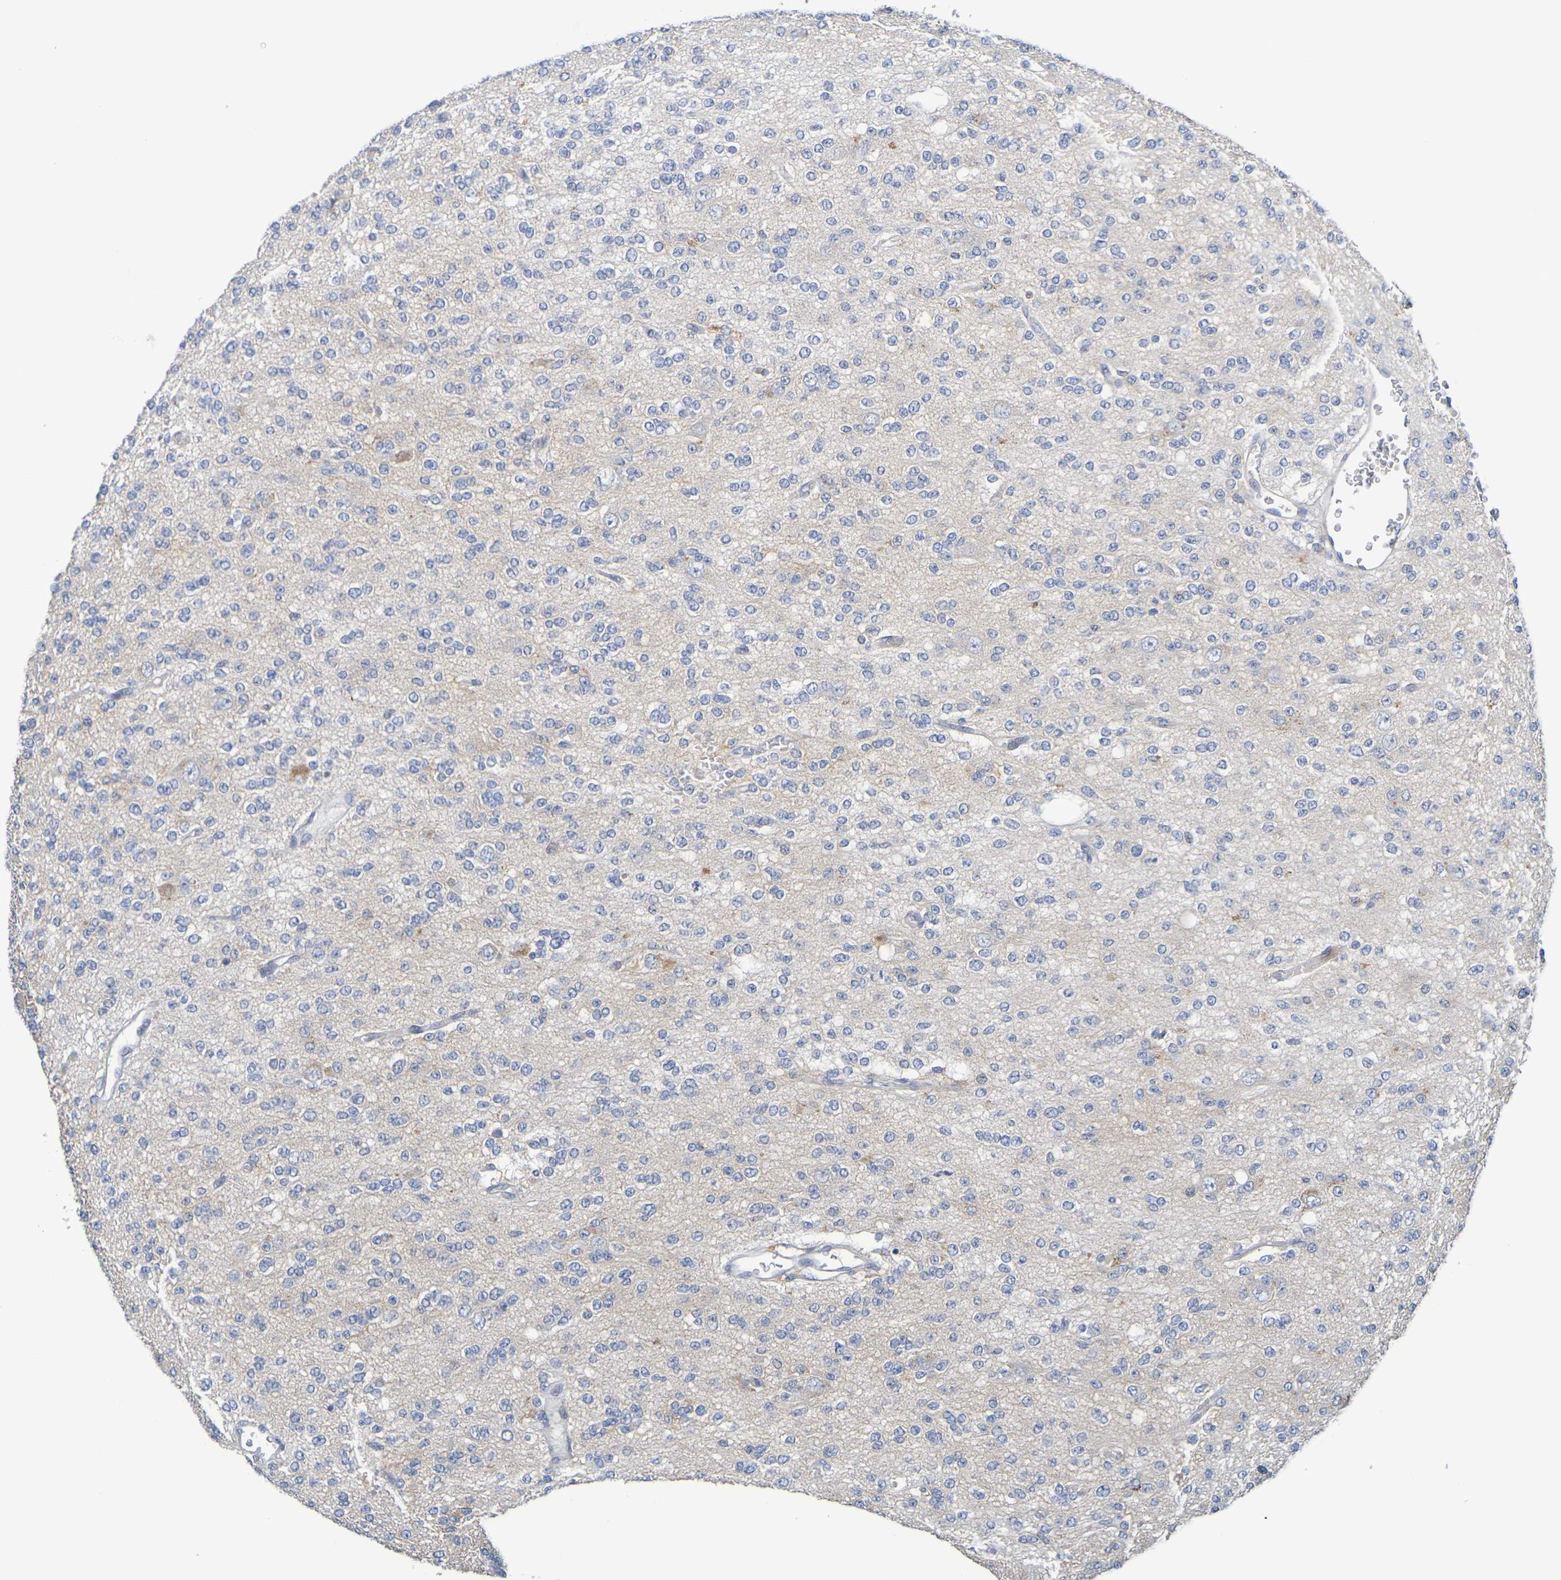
{"staining": {"intensity": "moderate", "quantity": "<25%", "location": "cytoplasmic/membranous"}, "tissue": "glioma", "cell_type": "Tumor cells", "image_type": "cancer", "snomed": [{"axis": "morphology", "description": "Glioma, malignant, Low grade"}, {"axis": "topography", "description": "Brain"}], "caption": "Glioma stained for a protein (brown) reveals moderate cytoplasmic/membranous positive positivity in approximately <25% of tumor cells.", "gene": "SDC4", "patient": {"sex": "male", "age": 38}}